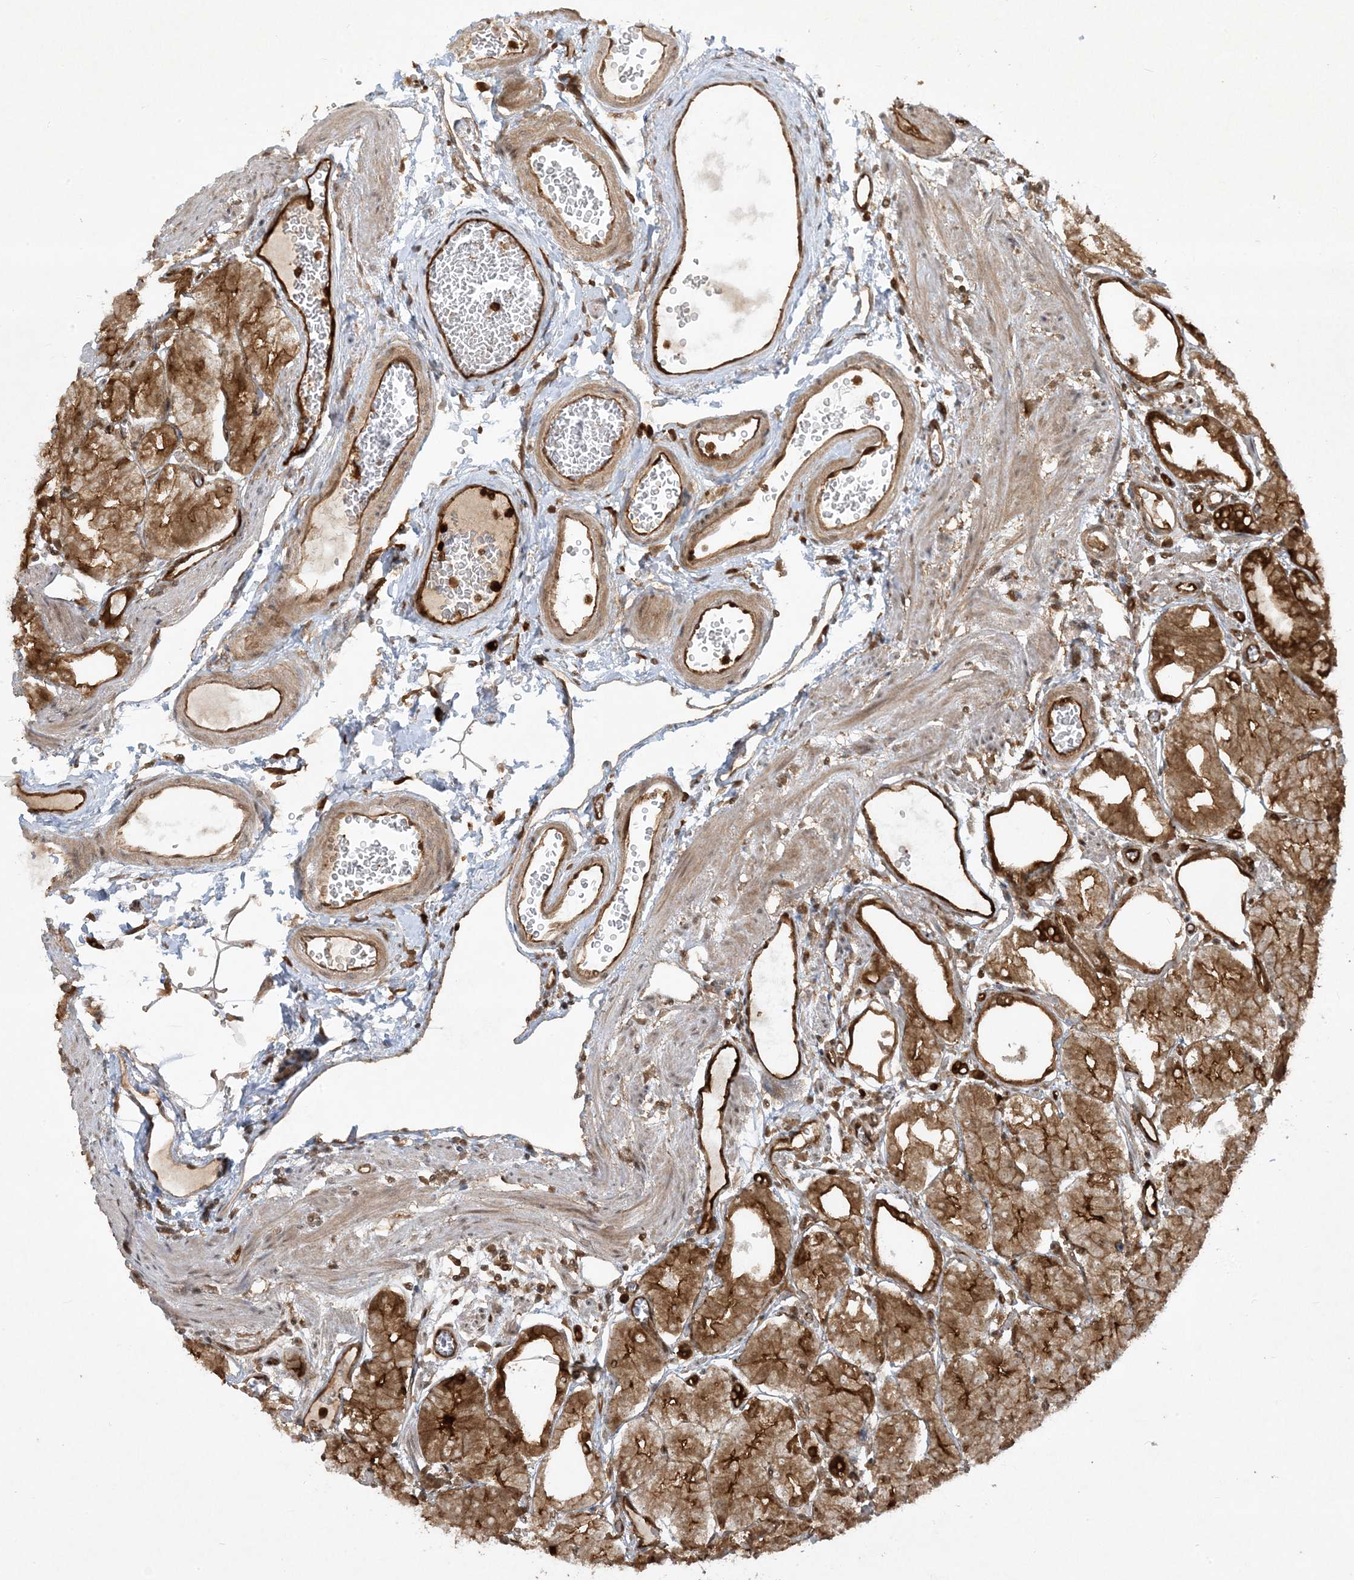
{"staining": {"intensity": "strong", "quantity": ">75%", "location": "cytoplasmic/membranous"}, "tissue": "stomach", "cell_type": "Glandular cells", "image_type": "normal", "snomed": [{"axis": "morphology", "description": "Normal tissue, NOS"}, {"axis": "topography", "description": "Stomach, lower"}], "caption": "Brown immunohistochemical staining in benign human stomach reveals strong cytoplasmic/membranous positivity in approximately >75% of glandular cells.", "gene": "CERT1", "patient": {"sex": "male", "age": 71}}